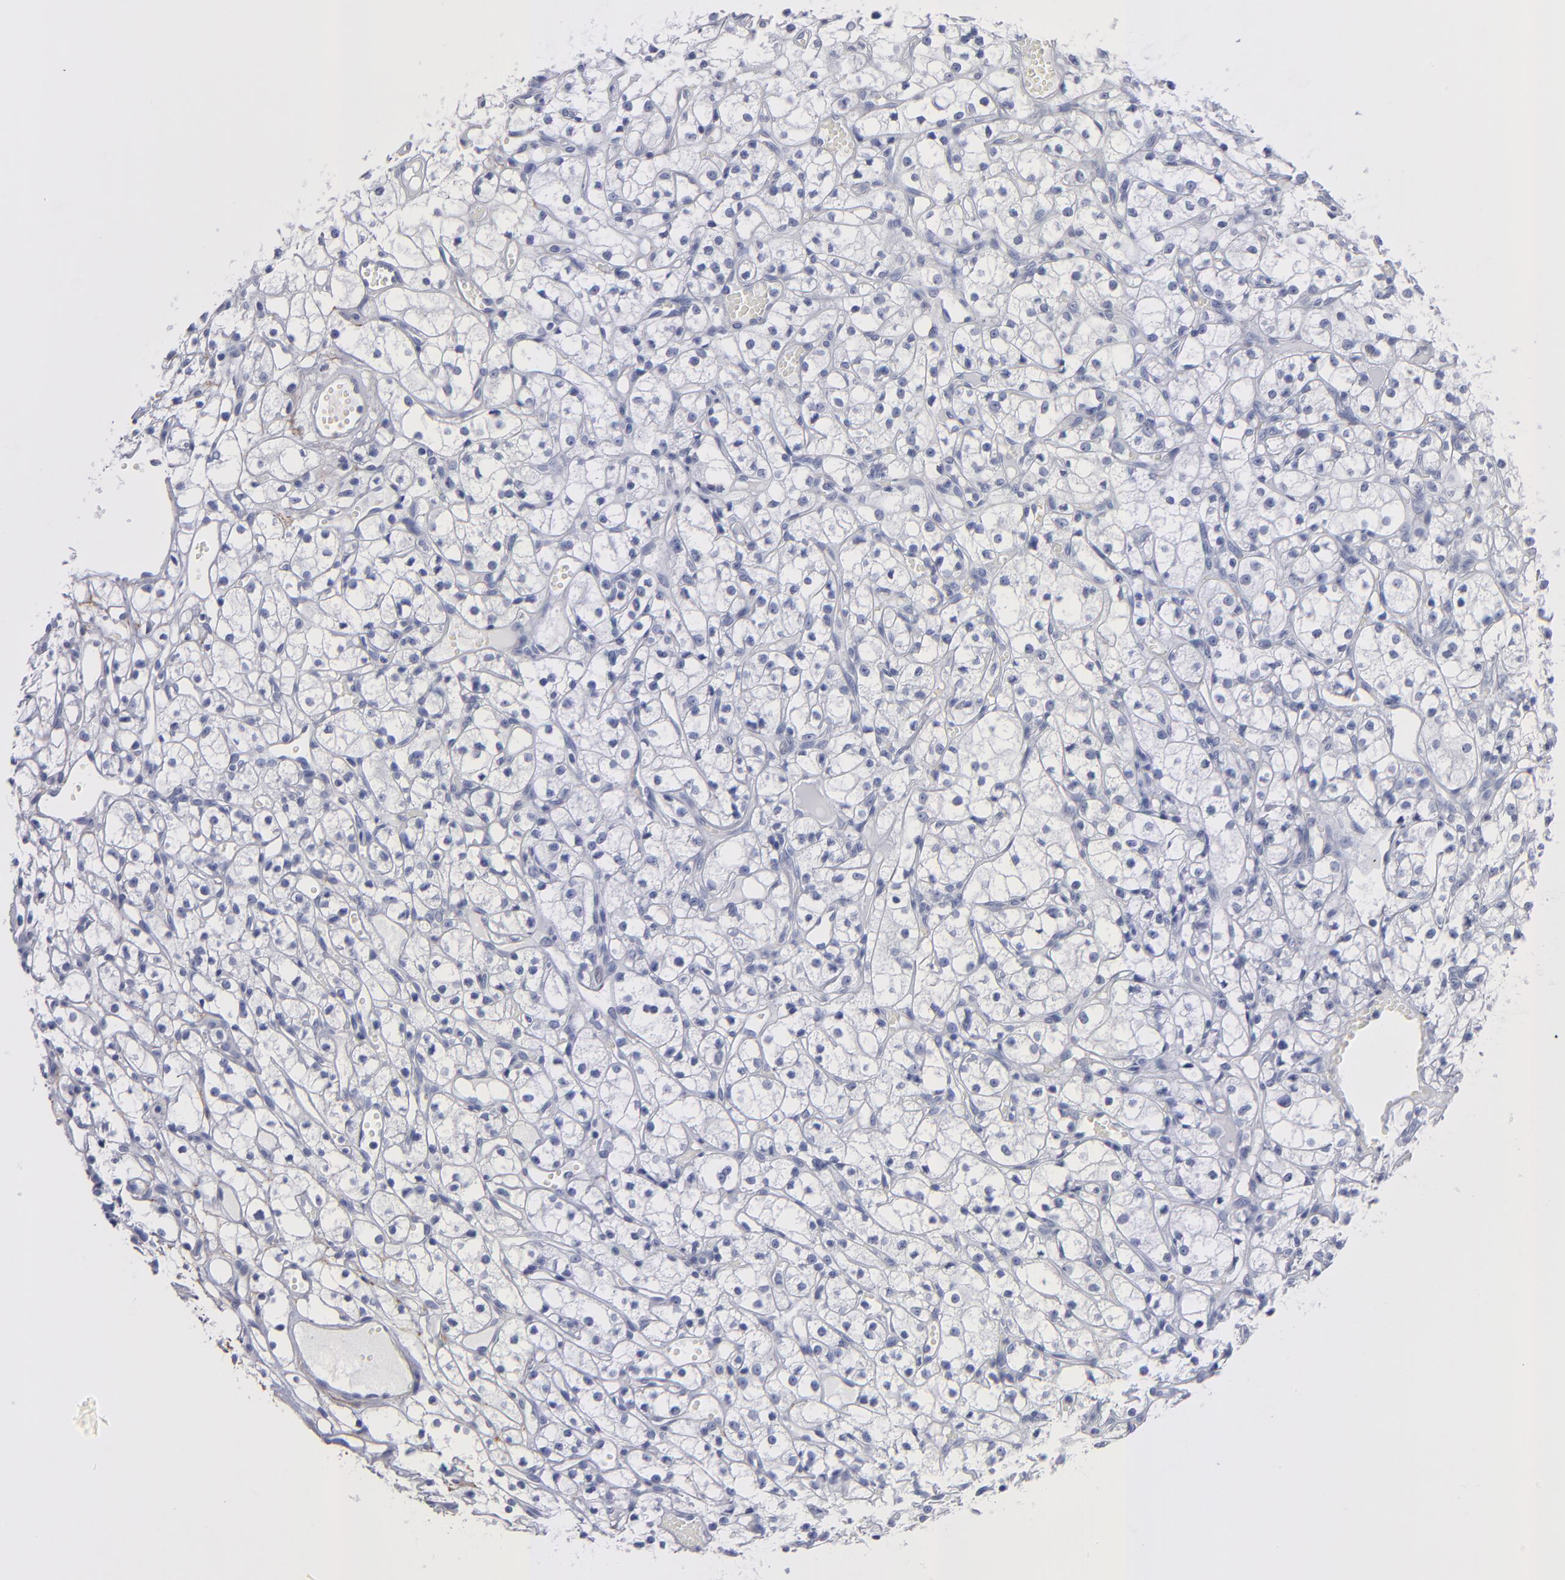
{"staining": {"intensity": "negative", "quantity": "none", "location": "none"}, "tissue": "renal cancer", "cell_type": "Tumor cells", "image_type": "cancer", "snomed": [{"axis": "morphology", "description": "Adenocarcinoma, NOS"}, {"axis": "topography", "description": "Kidney"}], "caption": "Immunohistochemistry (IHC) of human adenocarcinoma (renal) exhibits no positivity in tumor cells.", "gene": "EMILIN1", "patient": {"sex": "male", "age": 61}}